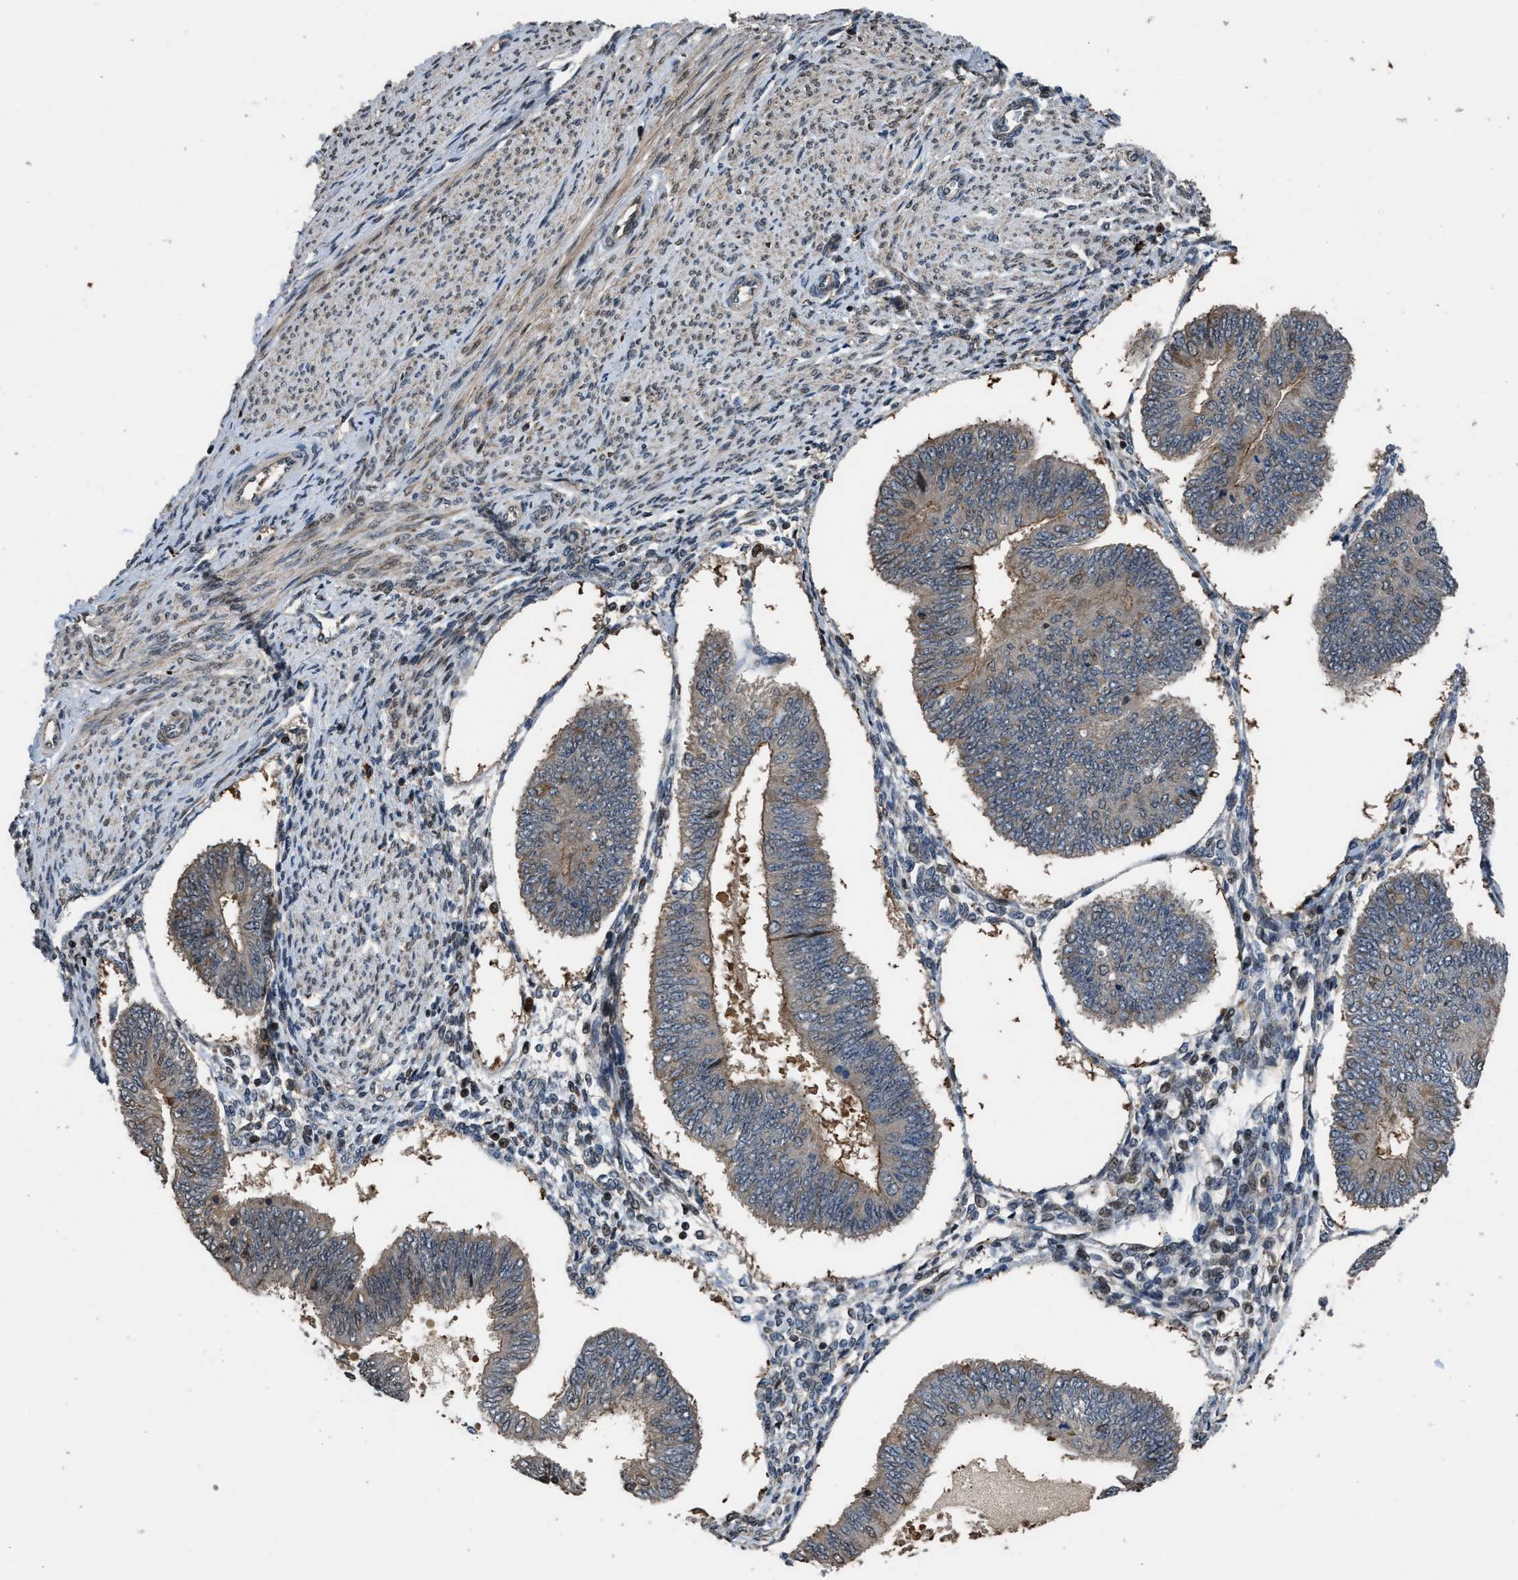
{"staining": {"intensity": "weak", "quantity": "<25%", "location": "cytoplasmic/membranous"}, "tissue": "endometrial cancer", "cell_type": "Tumor cells", "image_type": "cancer", "snomed": [{"axis": "morphology", "description": "Adenocarcinoma, NOS"}, {"axis": "topography", "description": "Endometrium"}], "caption": "Endometrial cancer stained for a protein using immunohistochemistry demonstrates no staining tumor cells.", "gene": "CTBS", "patient": {"sex": "female", "age": 58}}